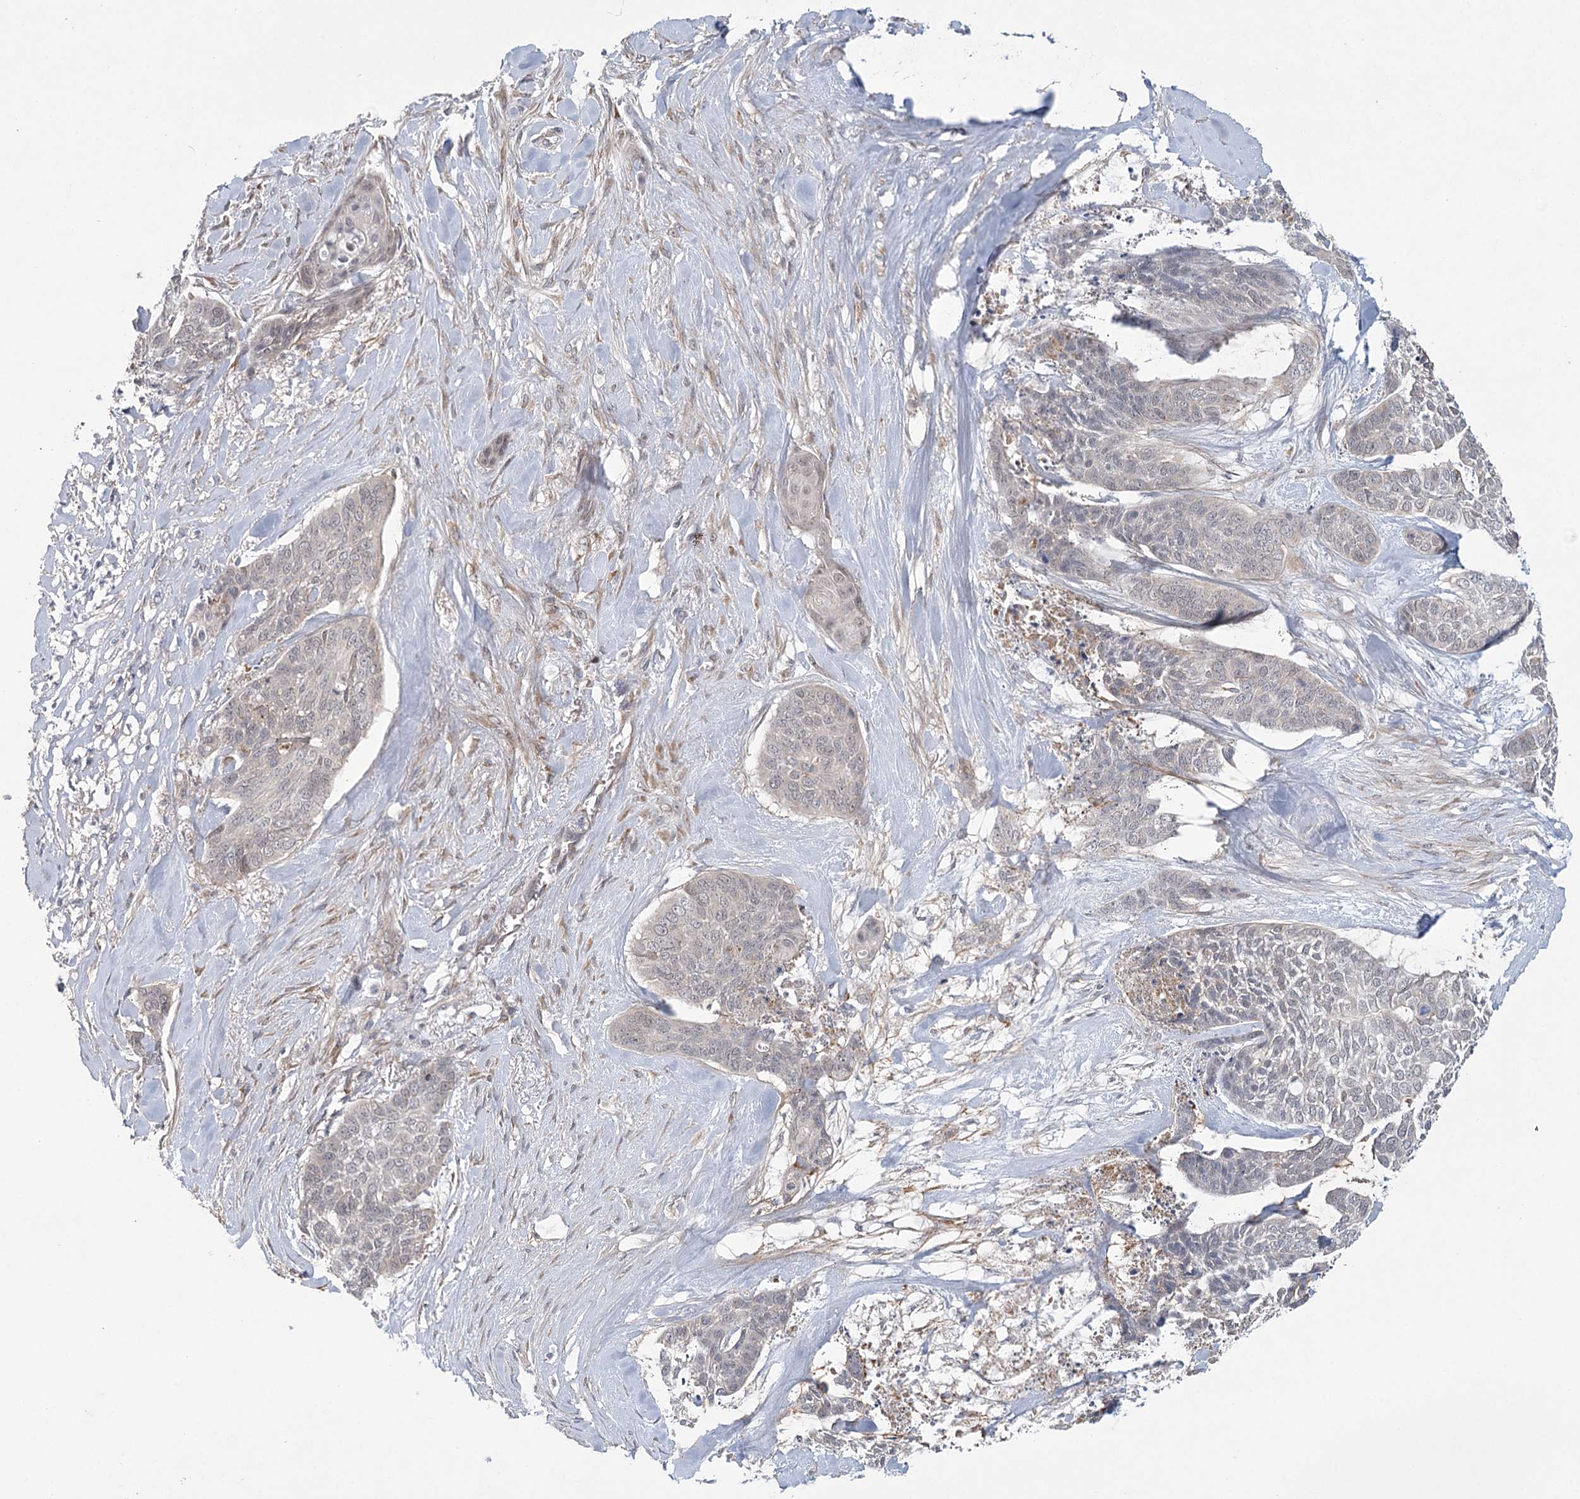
{"staining": {"intensity": "negative", "quantity": "none", "location": "none"}, "tissue": "skin cancer", "cell_type": "Tumor cells", "image_type": "cancer", "snomed": [{"axis": "morphology", "description": "Basal cell carcinoma"}, {"axis": "topography", "description": "Skin"}], "caption": "Tumor cells show no significant expression in skin cancer (basal cell carcinoma).", "gene": "MED28", "patient": {"sex": "female", "age": 64}}